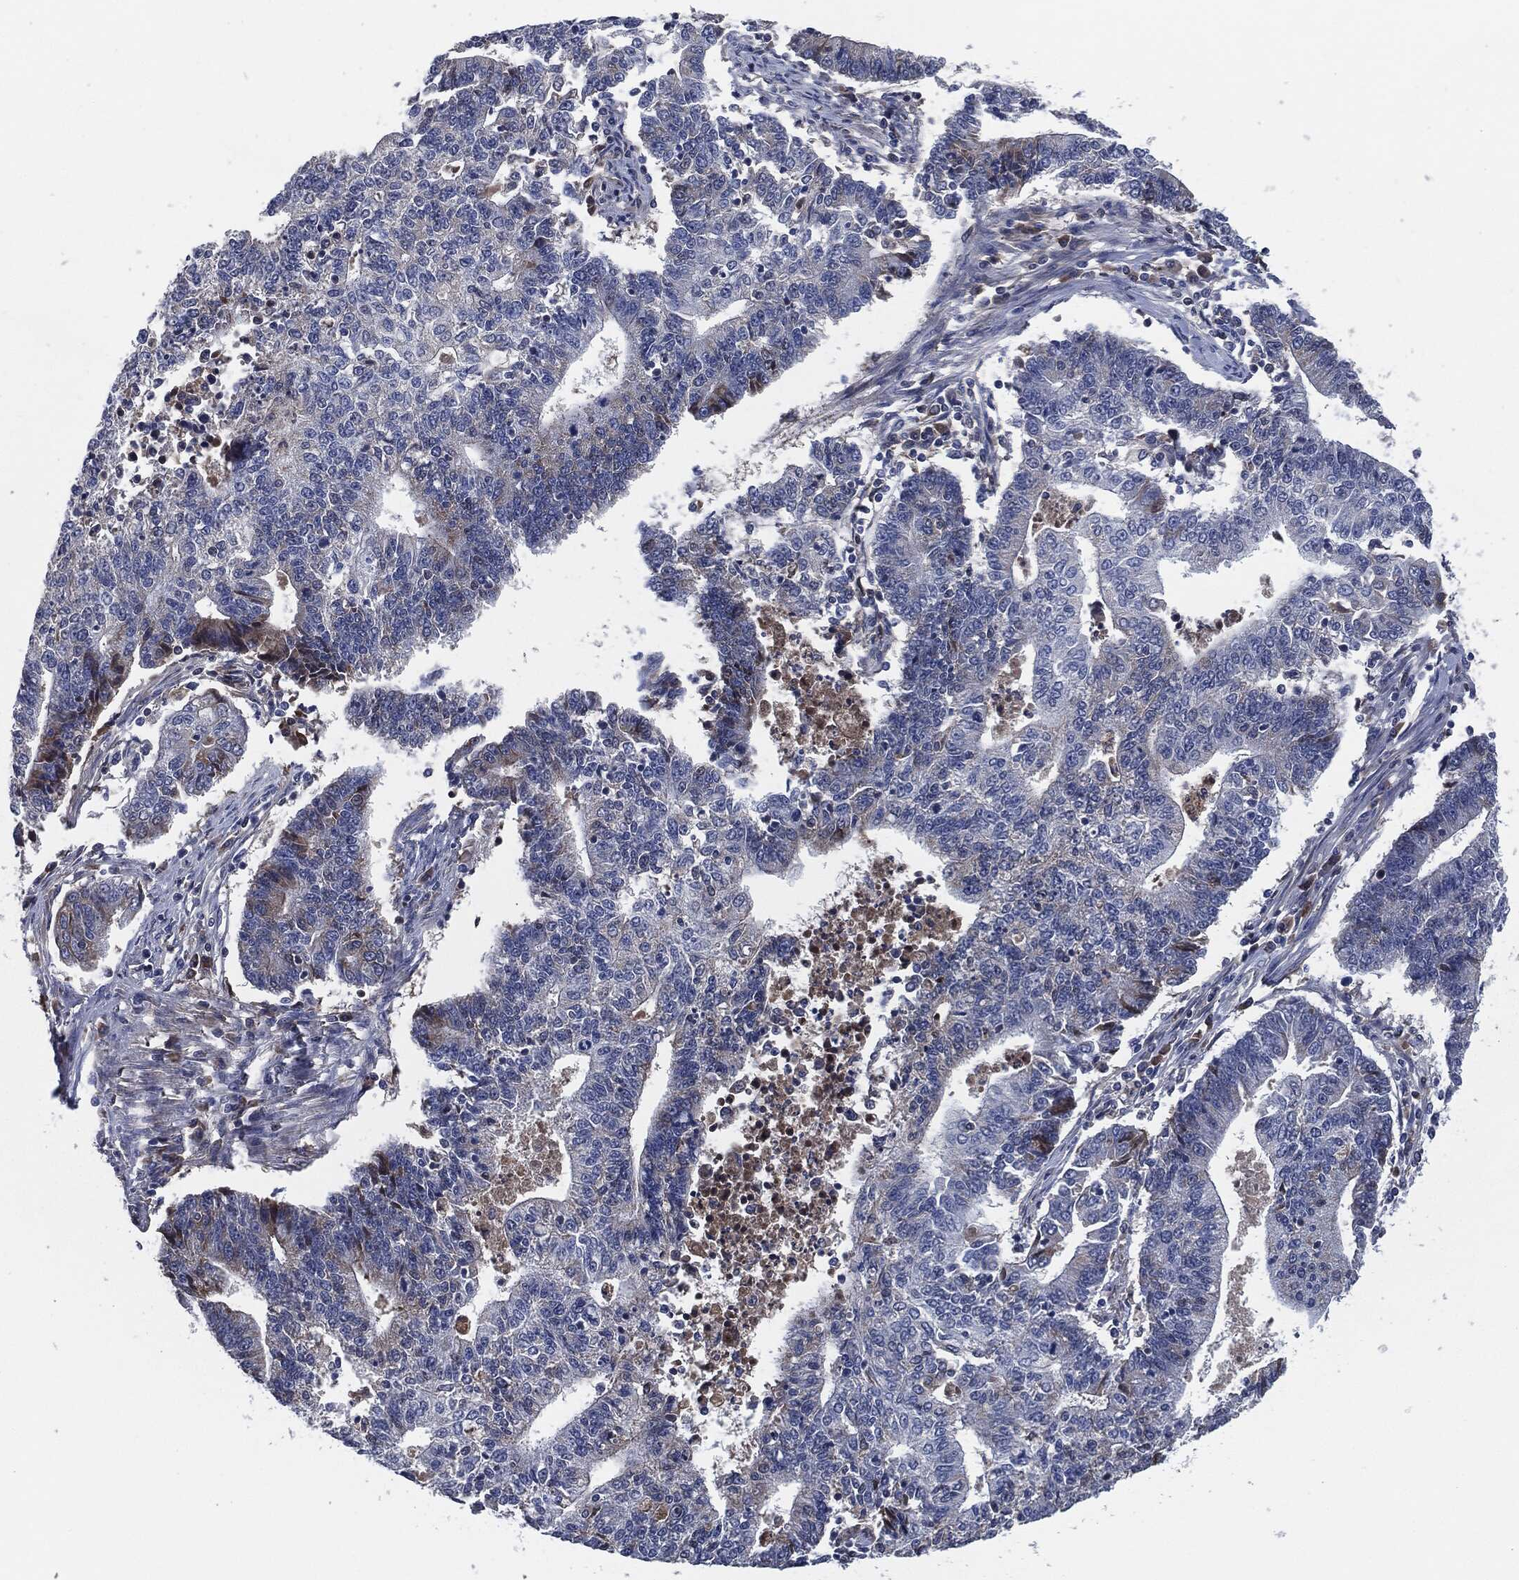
{"staining": {"intensity": "moderate", "quantity": "<25%", "location": "cytoplasmic/membranous"}, "tissue": "endometrial cancer", "cell_type": "Tumor cells", "image_type": "cancer", "snomed": [{"axis": "morphology", "description": "Adenocarcinoma, NOS"}, {"axis": "topography", "description": "Uterus"}, {"axis": "topography", "description": "Endometrium"}], "caption": "An immunohistochemistry micrograph of neoplastic tissue is shown. Protein staining in brown labels moderate cytoplasmic/membranous positivity in adenocarcinoma (endometrial) within tumor cells. (brown staining indicates protein expression, while blue staining denotes nuclei).", "gene": "IL2RG", "patient": {"sex": "female", "age": 54}}